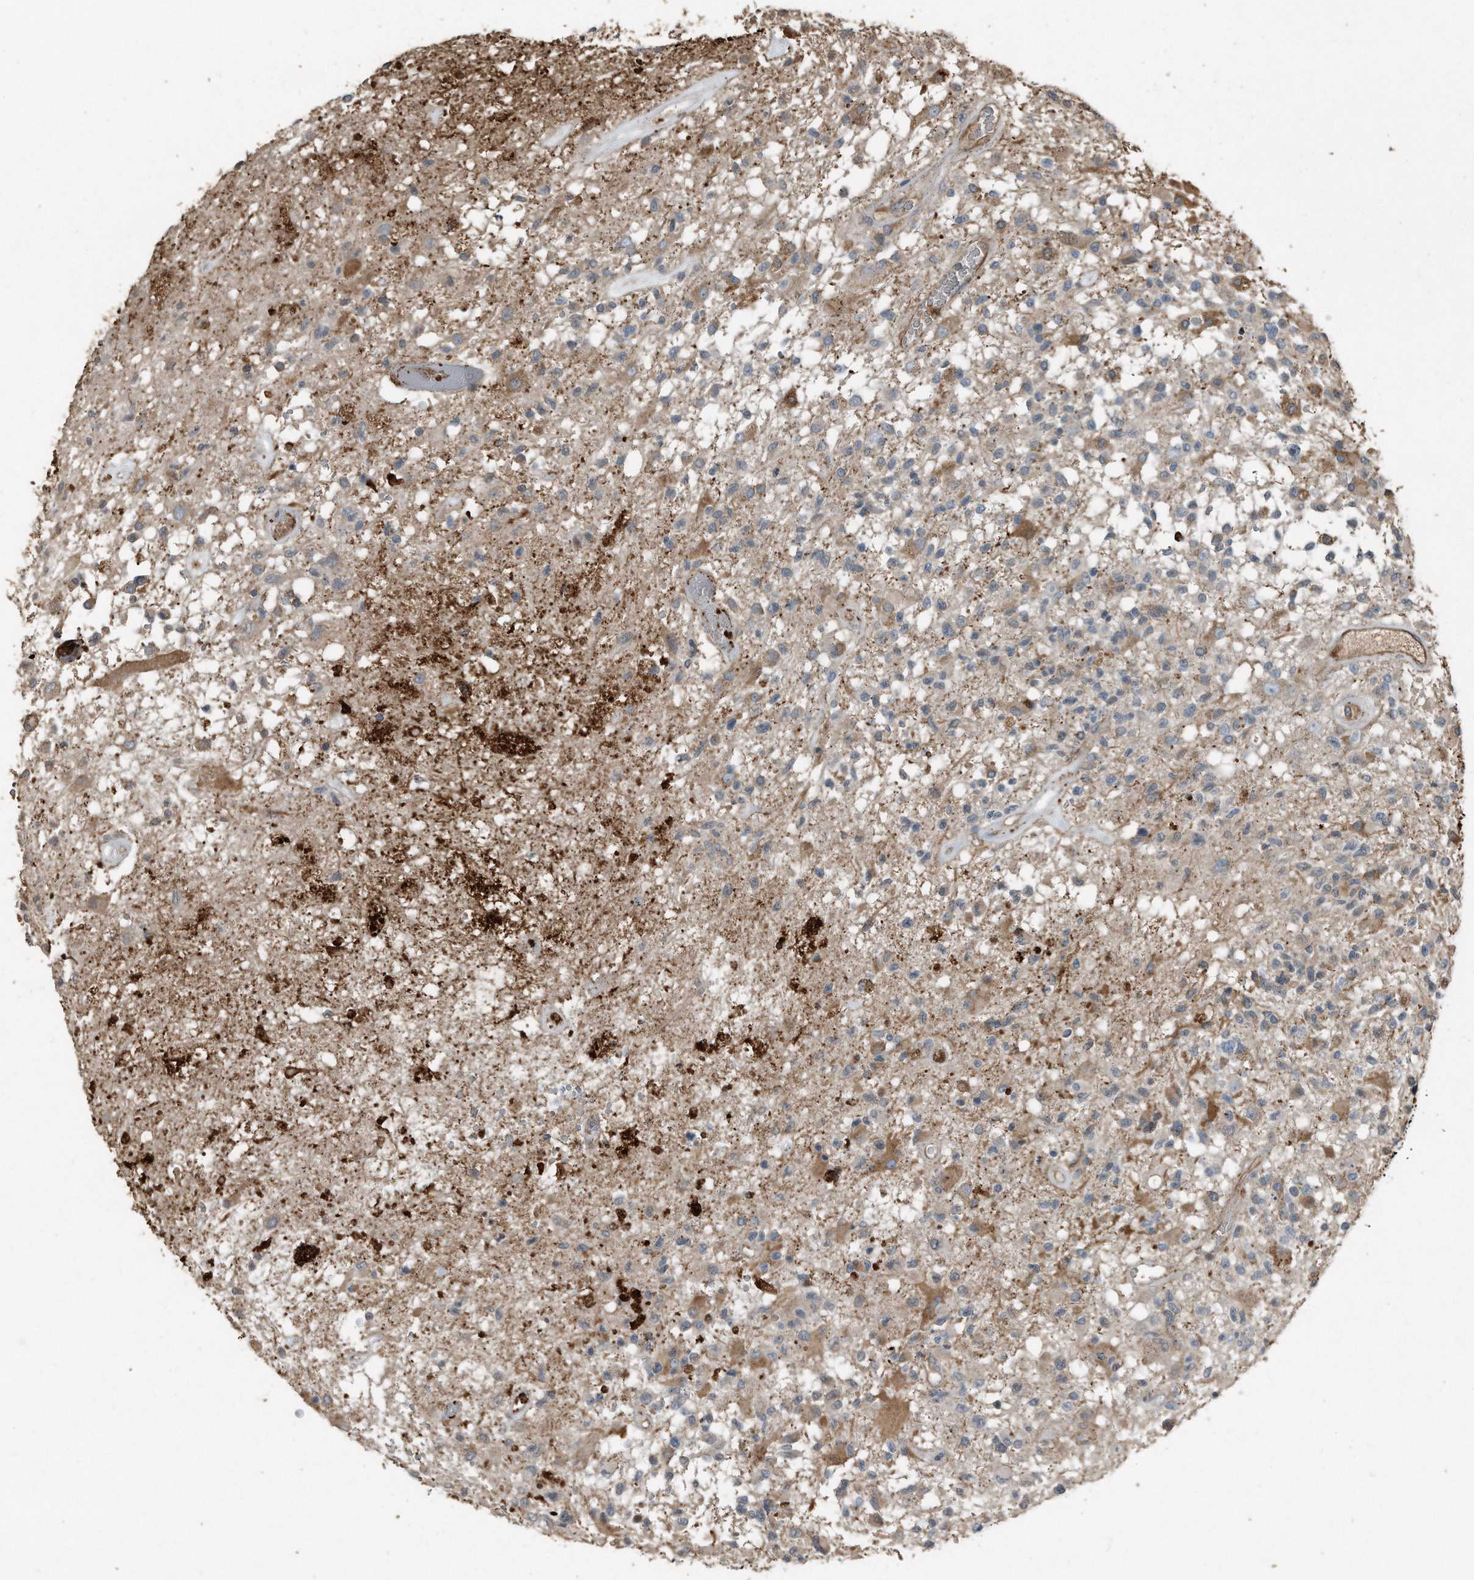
{"staining": {"intensity": "negative", "quantity": "none", "location": "none"}, "tissue": "glioma", "cell_type": "Tumor cells", "image_type": "cancer", "snomed": [{"axis": "morphology", "description": "Glioma, malignant, High grade"}, {"axis": "morphology", "description": "Glioblastoma, NOS"}, {"axis": "topography", "description": "Brain"}], "caption": "Tumor cells show no significant protein staining in malignant high-grade glioma.", "gene": "C9", "patient": {"sex": "male", "age": 60}}